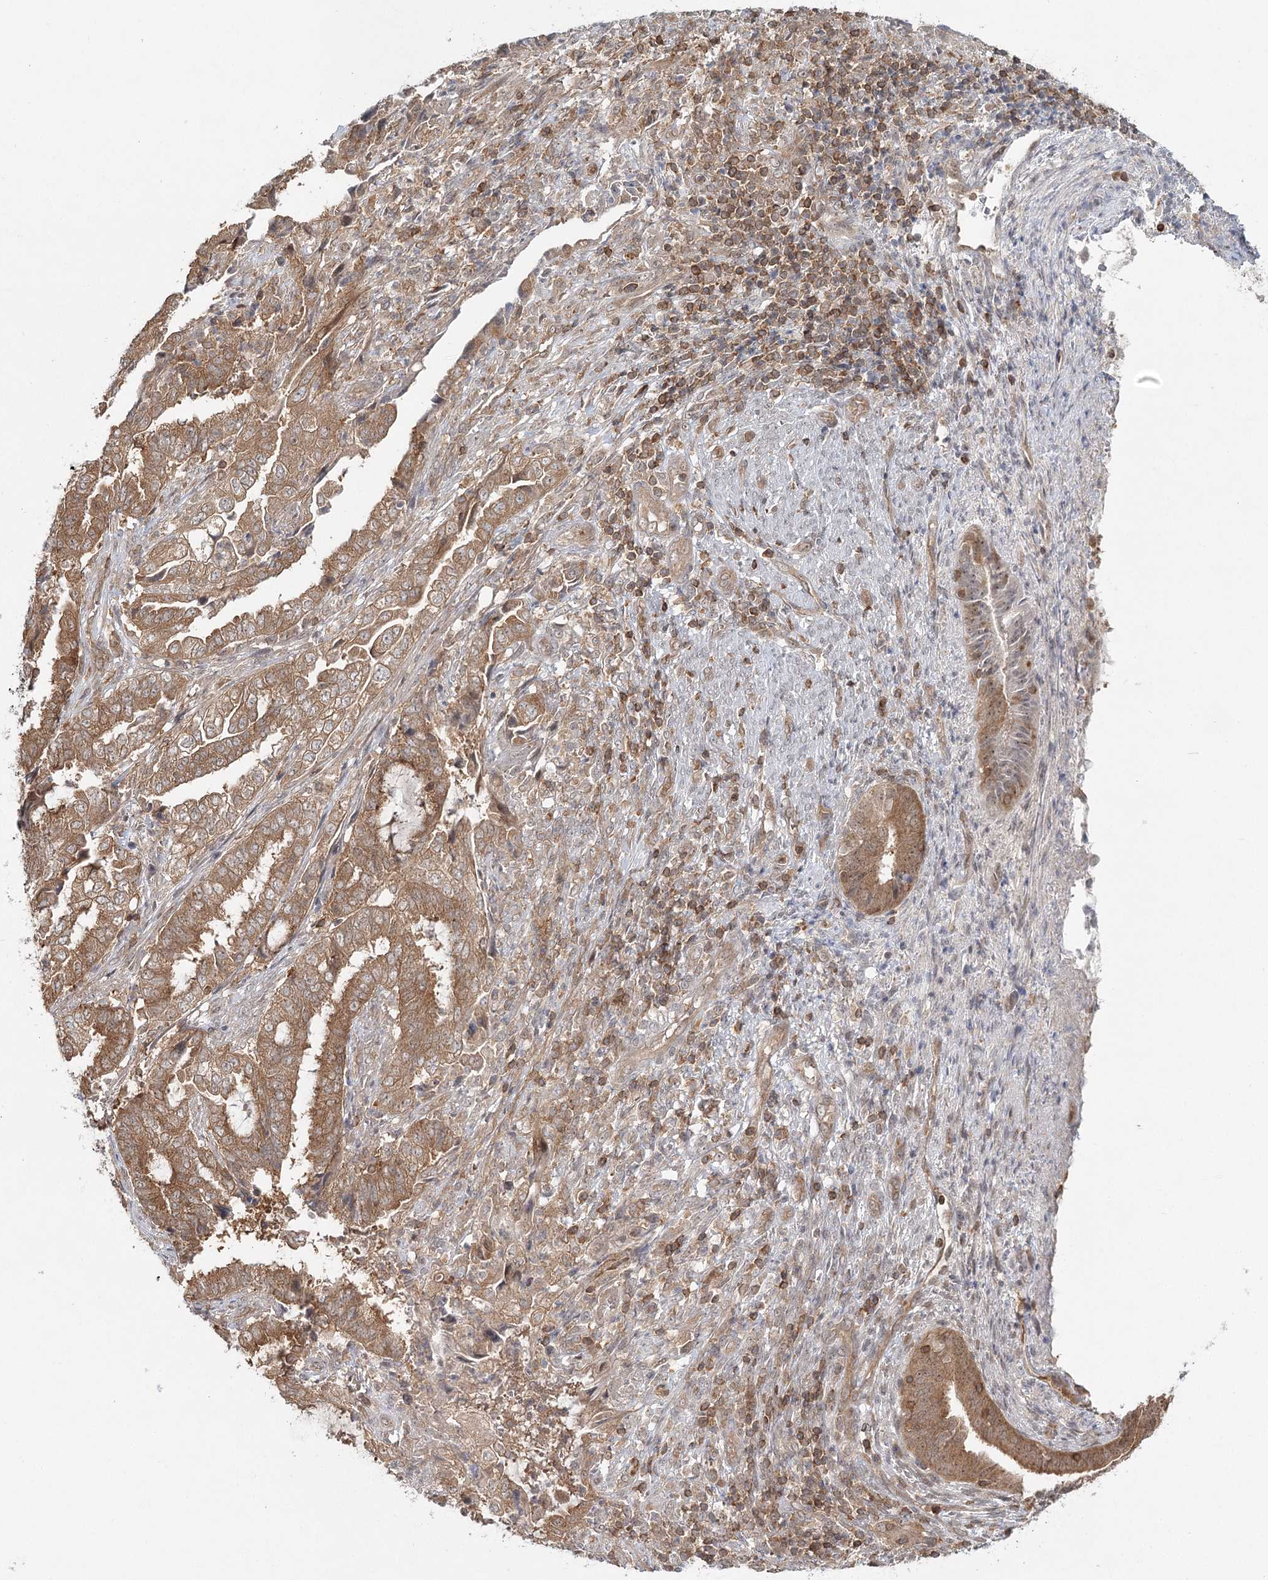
{"staining": {"intensity": "moderate", "quantity": ">75%", "location": "cytoplasmic/membranous"}, "tissue": "endometrial cancer", "cell_type": "Tumor cells", "image_type": "cancer", "snomed": [{"axis": "morphology", "description": "Adenocarcinoma, NOS"}, {"axis": "topography", "description": "Endometrium"}], "caption": "Brown immunohistochemical staining in human endometrial adenocarcinoma displays moderate cytoplasmic/membranous positivity in approximately >75% of tumor cells. (IHC, brightfield microscopy, high magnification).", "gene": "FAM120B", "patient": {"sex": "female", "age": 51}}